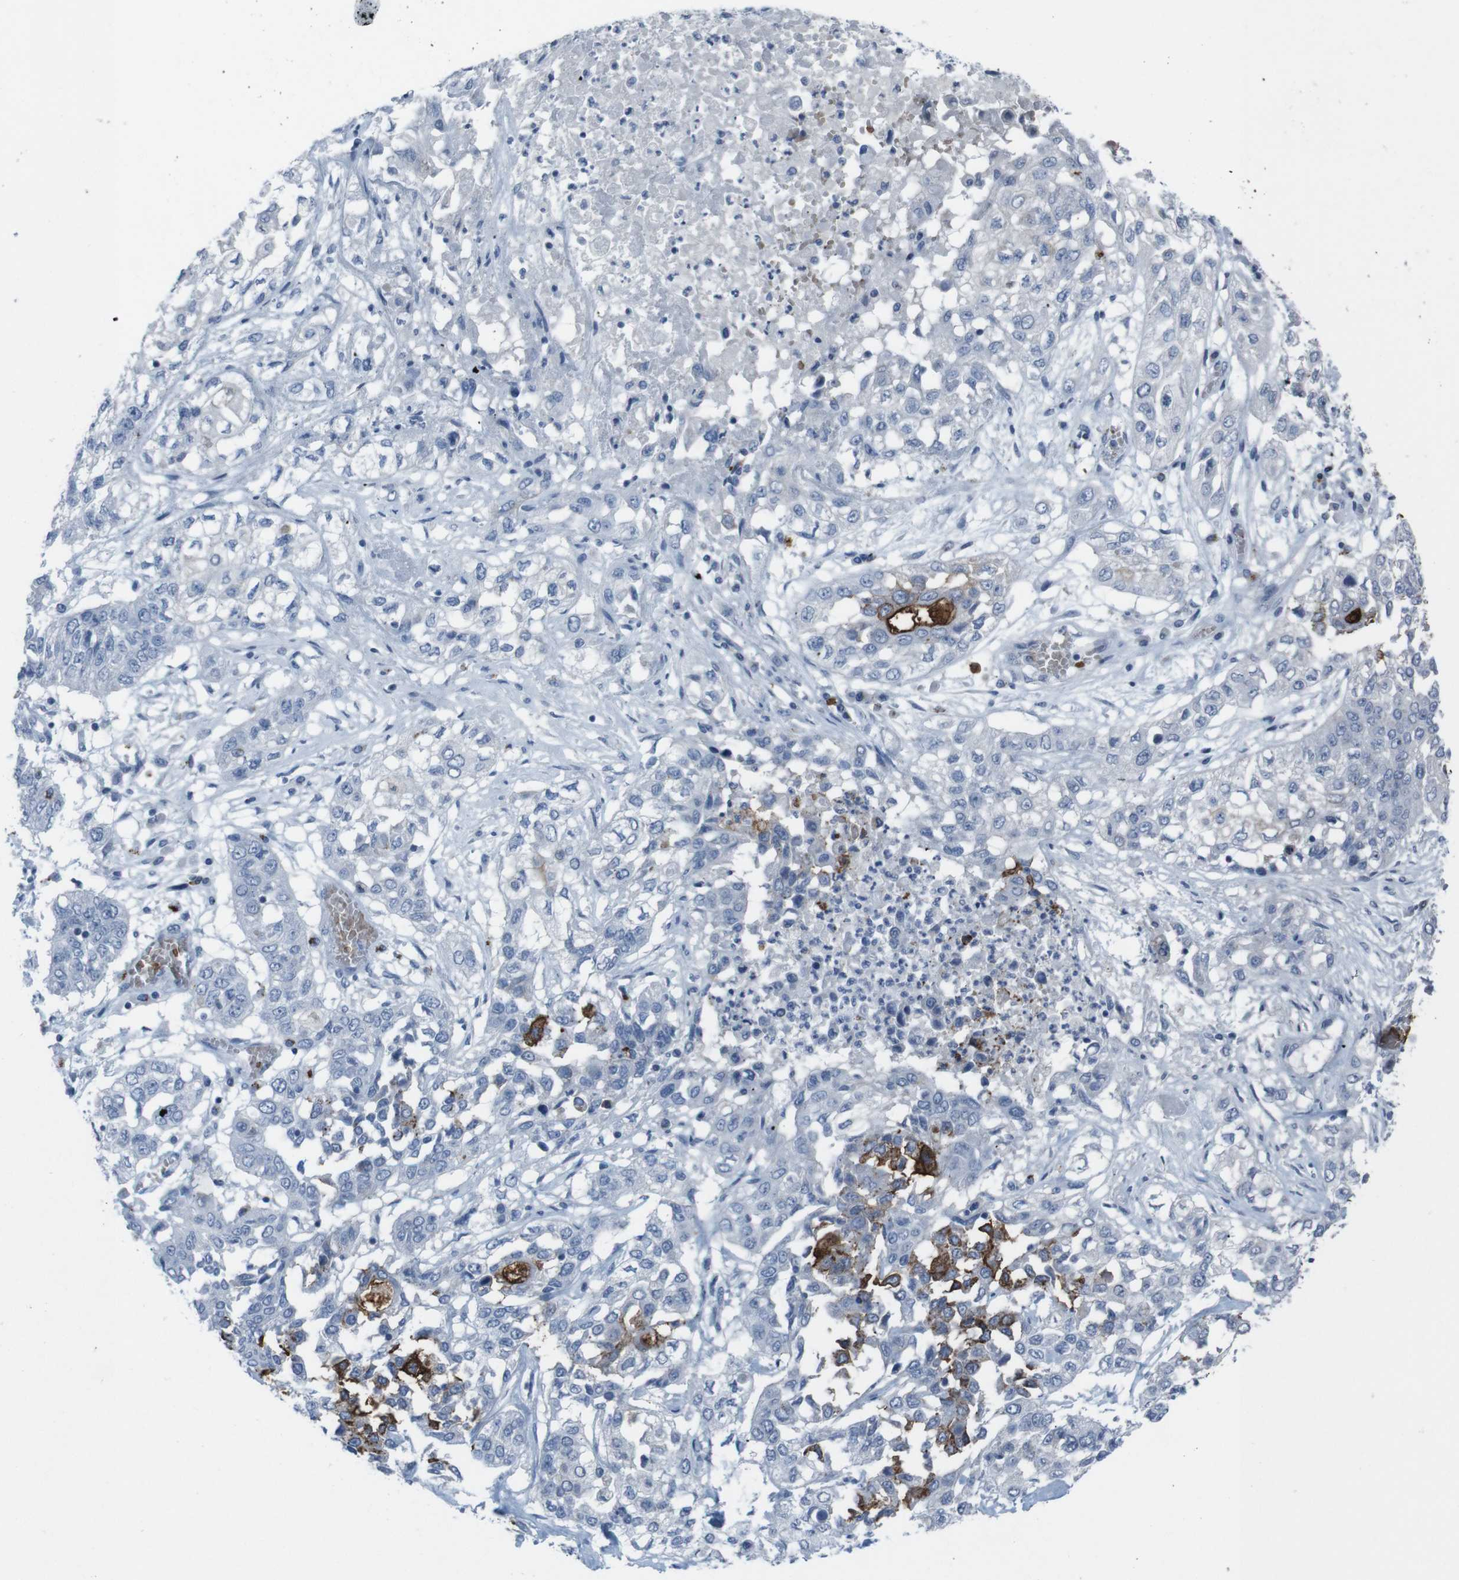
{"staining": {"intensity": "strong", "quantity": "<25%", "location": "cytoplasmic/membranous"}, "tissue": "lung cancer", "cell_type": "Tumor cells", "image_type": "cancer", "snomed": [{"axis": "morphology", "description": "Squamous cell carcinoma, NOS"}, {"axis": "topography", "description": "Lung"}], "caption": "Human squamous cell carcinoma (lung) stained for a protein (brown) displays strong cytoplasmic/membranous positive expression in about <25% of tumor cells.", "gene": "ST6GAL1", "patient": {"sex": "male", "age": 71}}